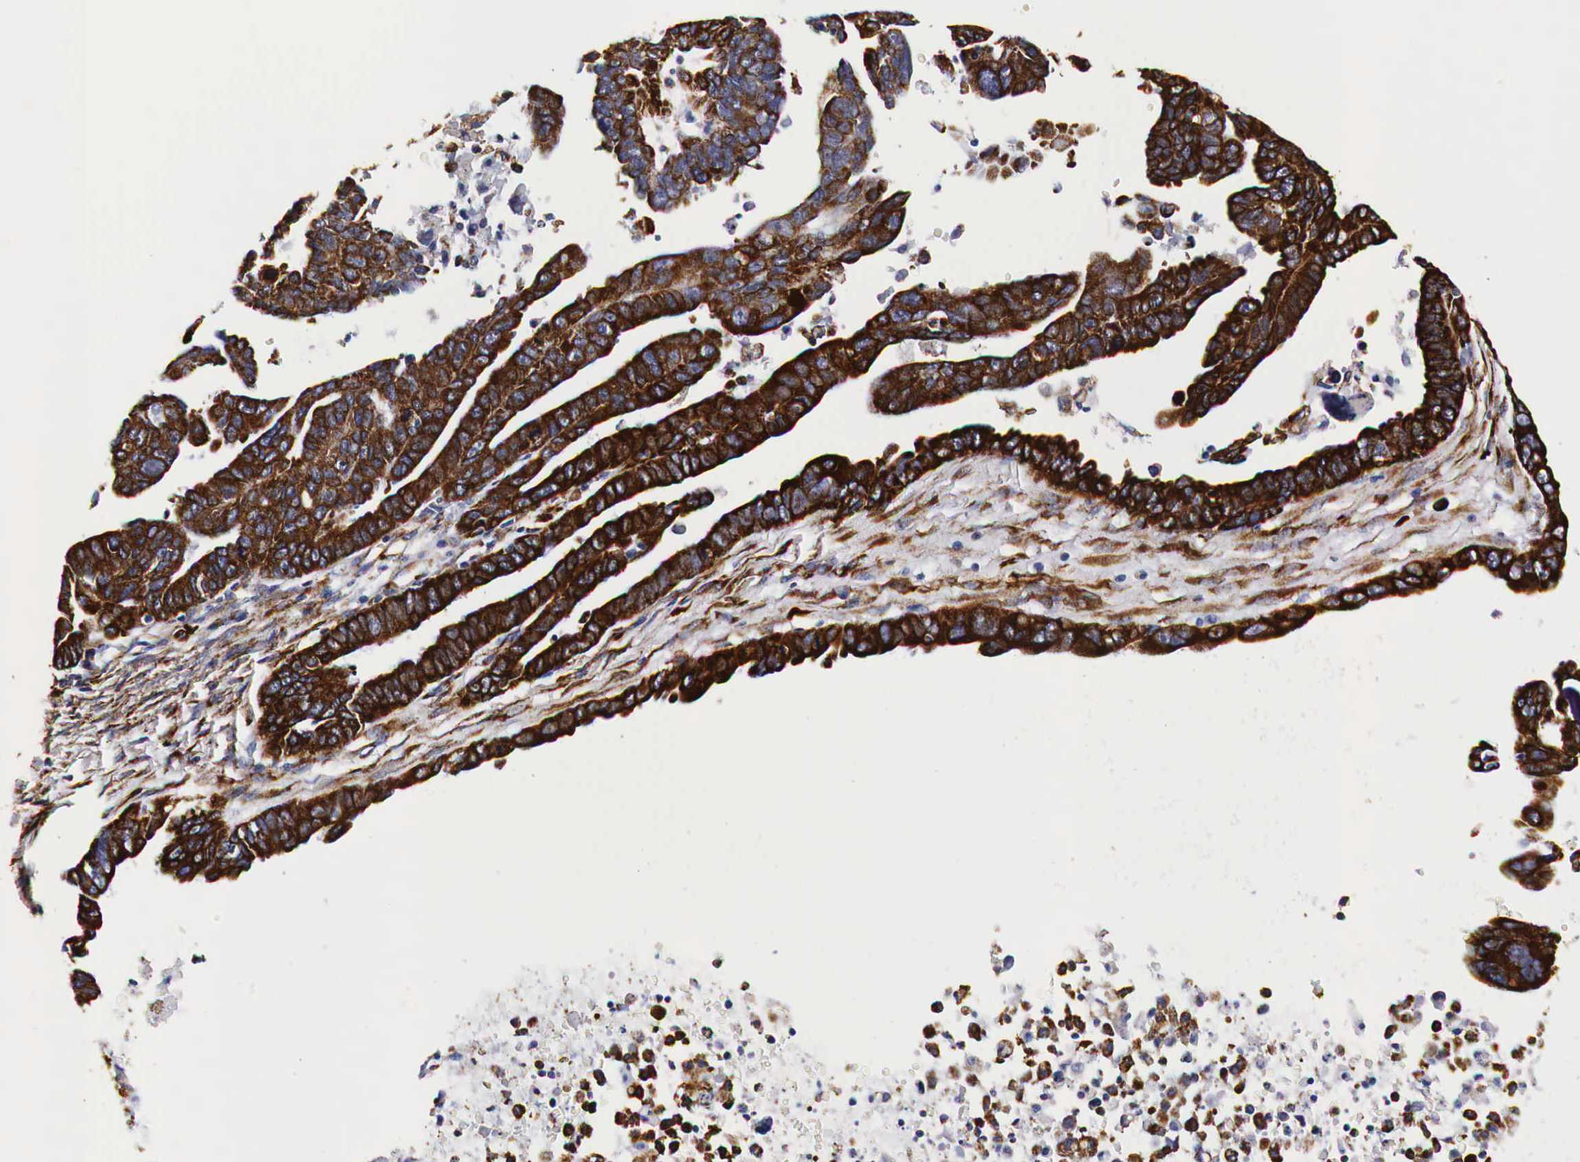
{"staining": {"intensity": "strong", "quantity": ">75%", "location": "cytoplasmic/membranous"}, "tissue": "ovarian cancer", "cell_type": "Tumor cells", "image_type": "cancer", "snomed": [{"axis": "morphology", "description": "Carcinoma, endometroid"}, {"axis": "morphology", "description": "Cystadenocarcinoma, serous, NOS"}, {"axis": "topography", "description": "Ovary"}], "caption": "Ovarian cancer (serous cystadenocarcinoma) stained for a protein reveals strong cytoplasmic/membranous positivity in tumor cells.", "gene": "CKAP4", "patient": {"sex": "female", "age": 45}}